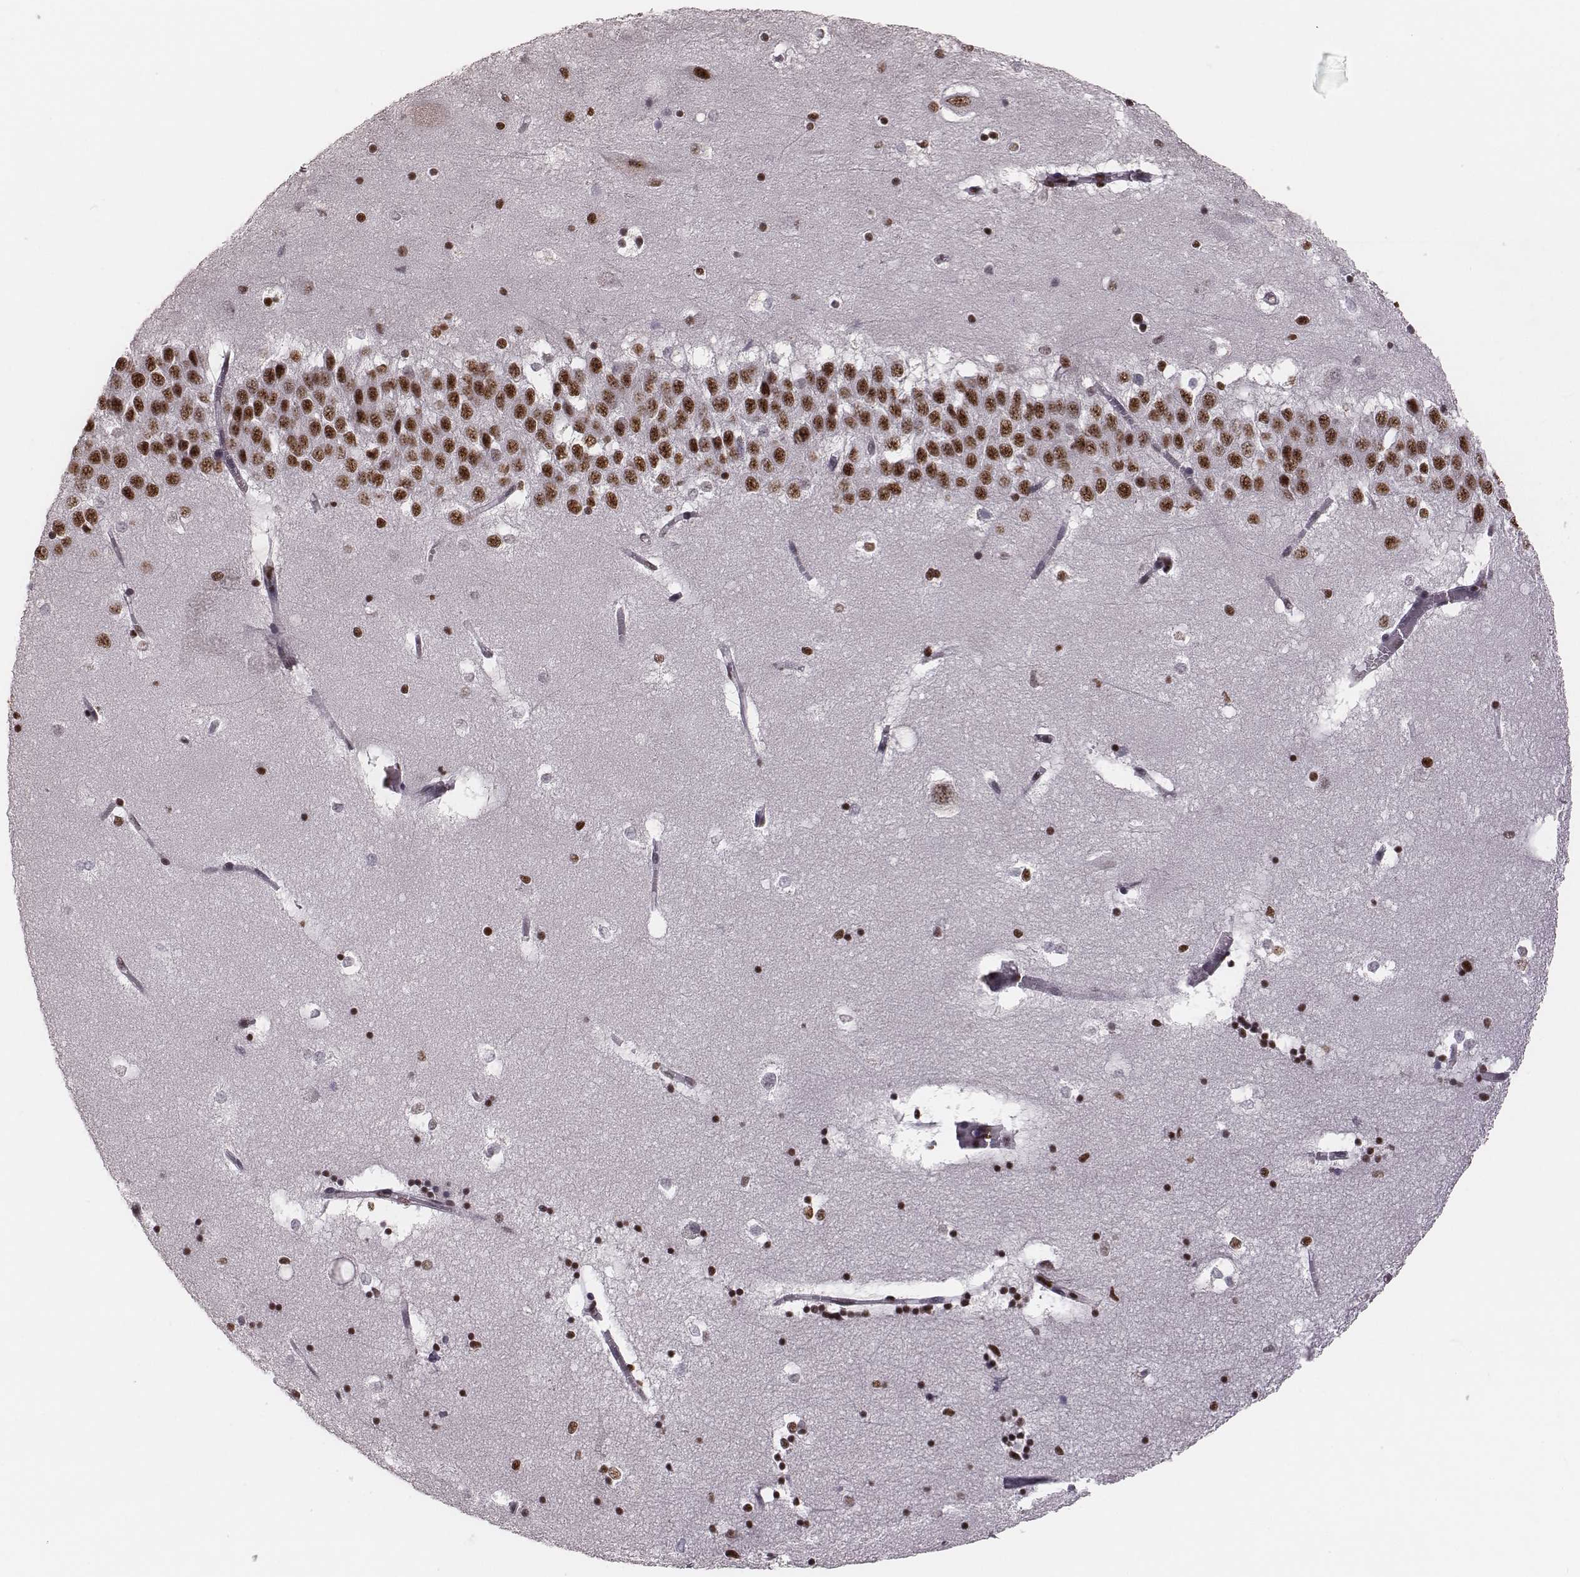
{"staining": {"intensity": "strong", "quantity": ">75%", "location": "nuclear"}, "tissue": "hippocampus", "cell_type": "Glial cells", "image_type": "normal", "snomed": [{"axis": "morphology", "description": "Normal tissue, NOS"}, {"axis": "topography", "description": "Hippocampus"}], "caption": "A micrograph showing strong nuclear staining in approximately >75% of glial cells in unremarkable hippocampus, as visualized by brown immunohistochemical staining.", "gene": "LUC7L", "patient": {"sex": "male", "age": 58}}